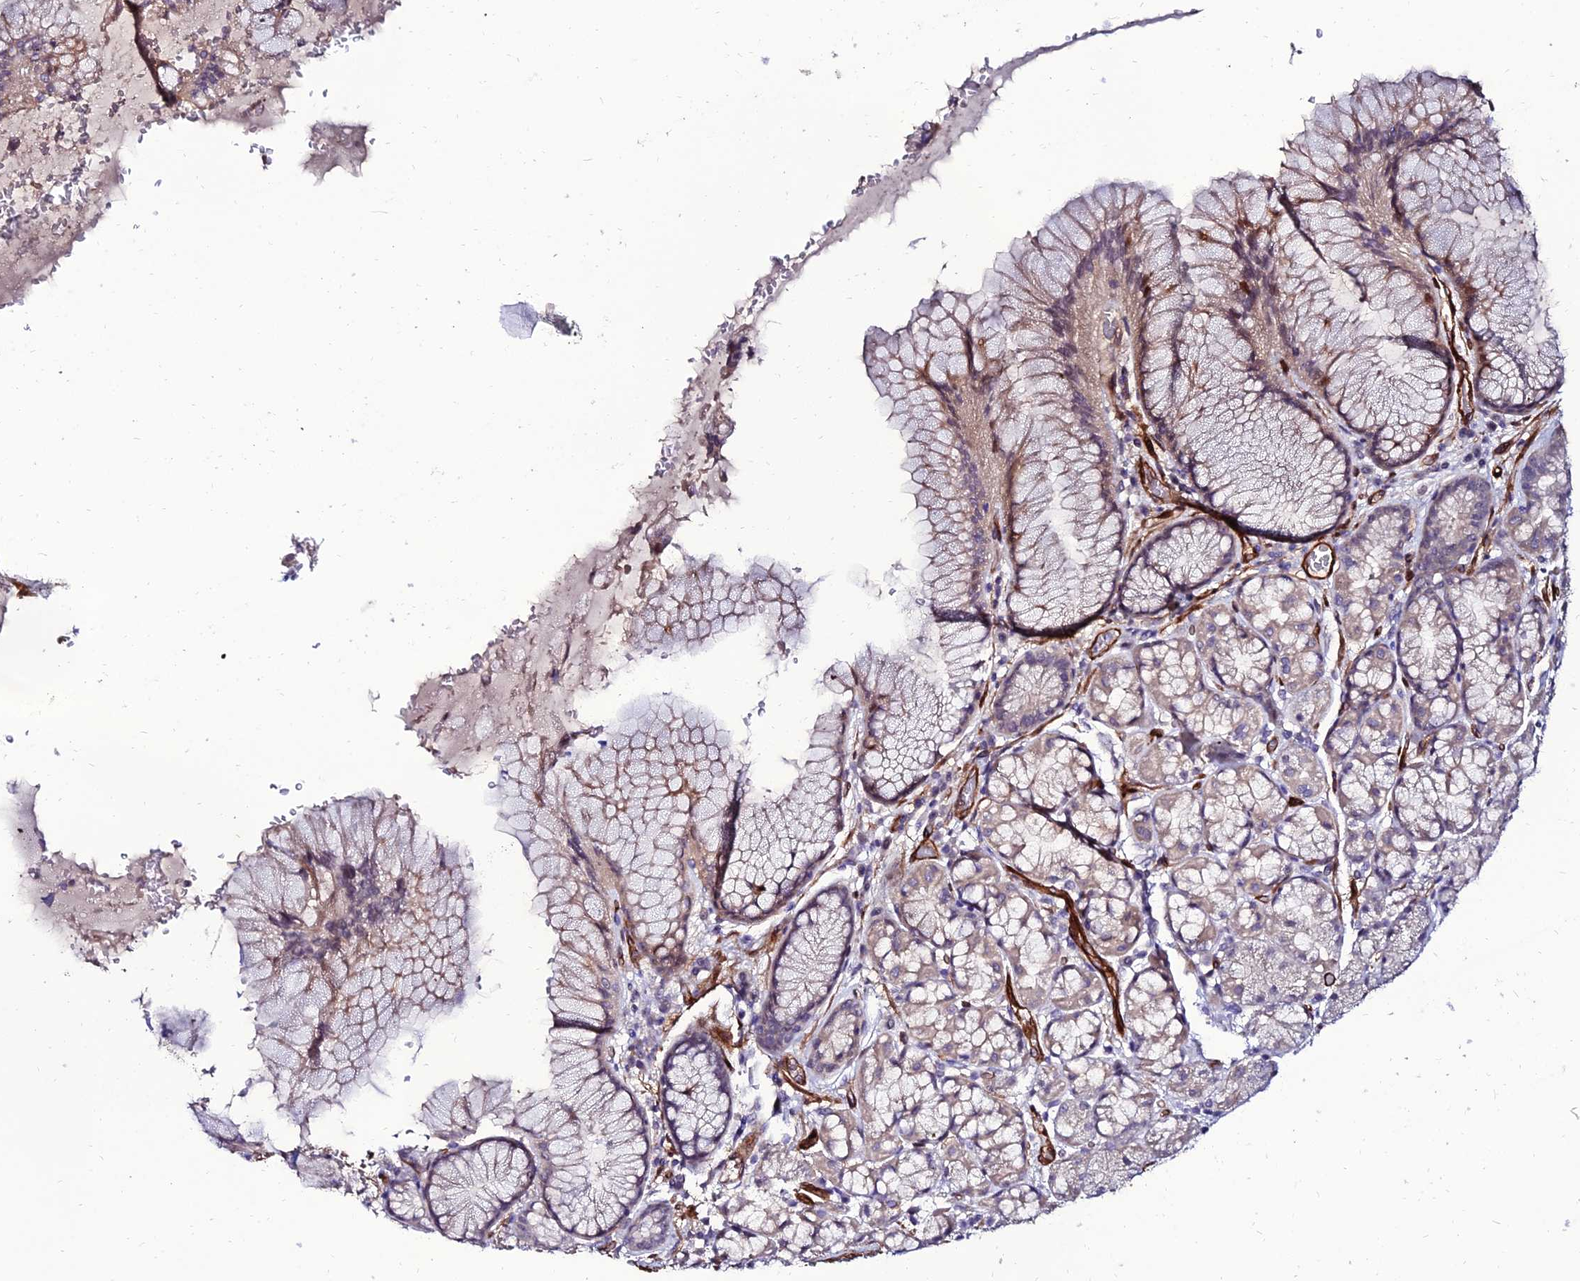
{"staining": {"intensity": "weak", "quantity": "25%-75%", "location": "cytoplasmic/membranous"}, "tissue": "stomach", "cell_type": "Glandular cells", "image_type": "normal", "snomed": [{"axis": "morphology", "description": "Normal tissue, NOS"}, {"axis": "topography", "description": "Stomach"}], "caption": "This image demonstrates immunohistochemistry staining of normal human stomach, with low weak cytoplasmic/membranous expression in about 25%-75% of glandular cells.", "gene": "ALDH3B2", "patient": {"sex": "male", "age": 63}}